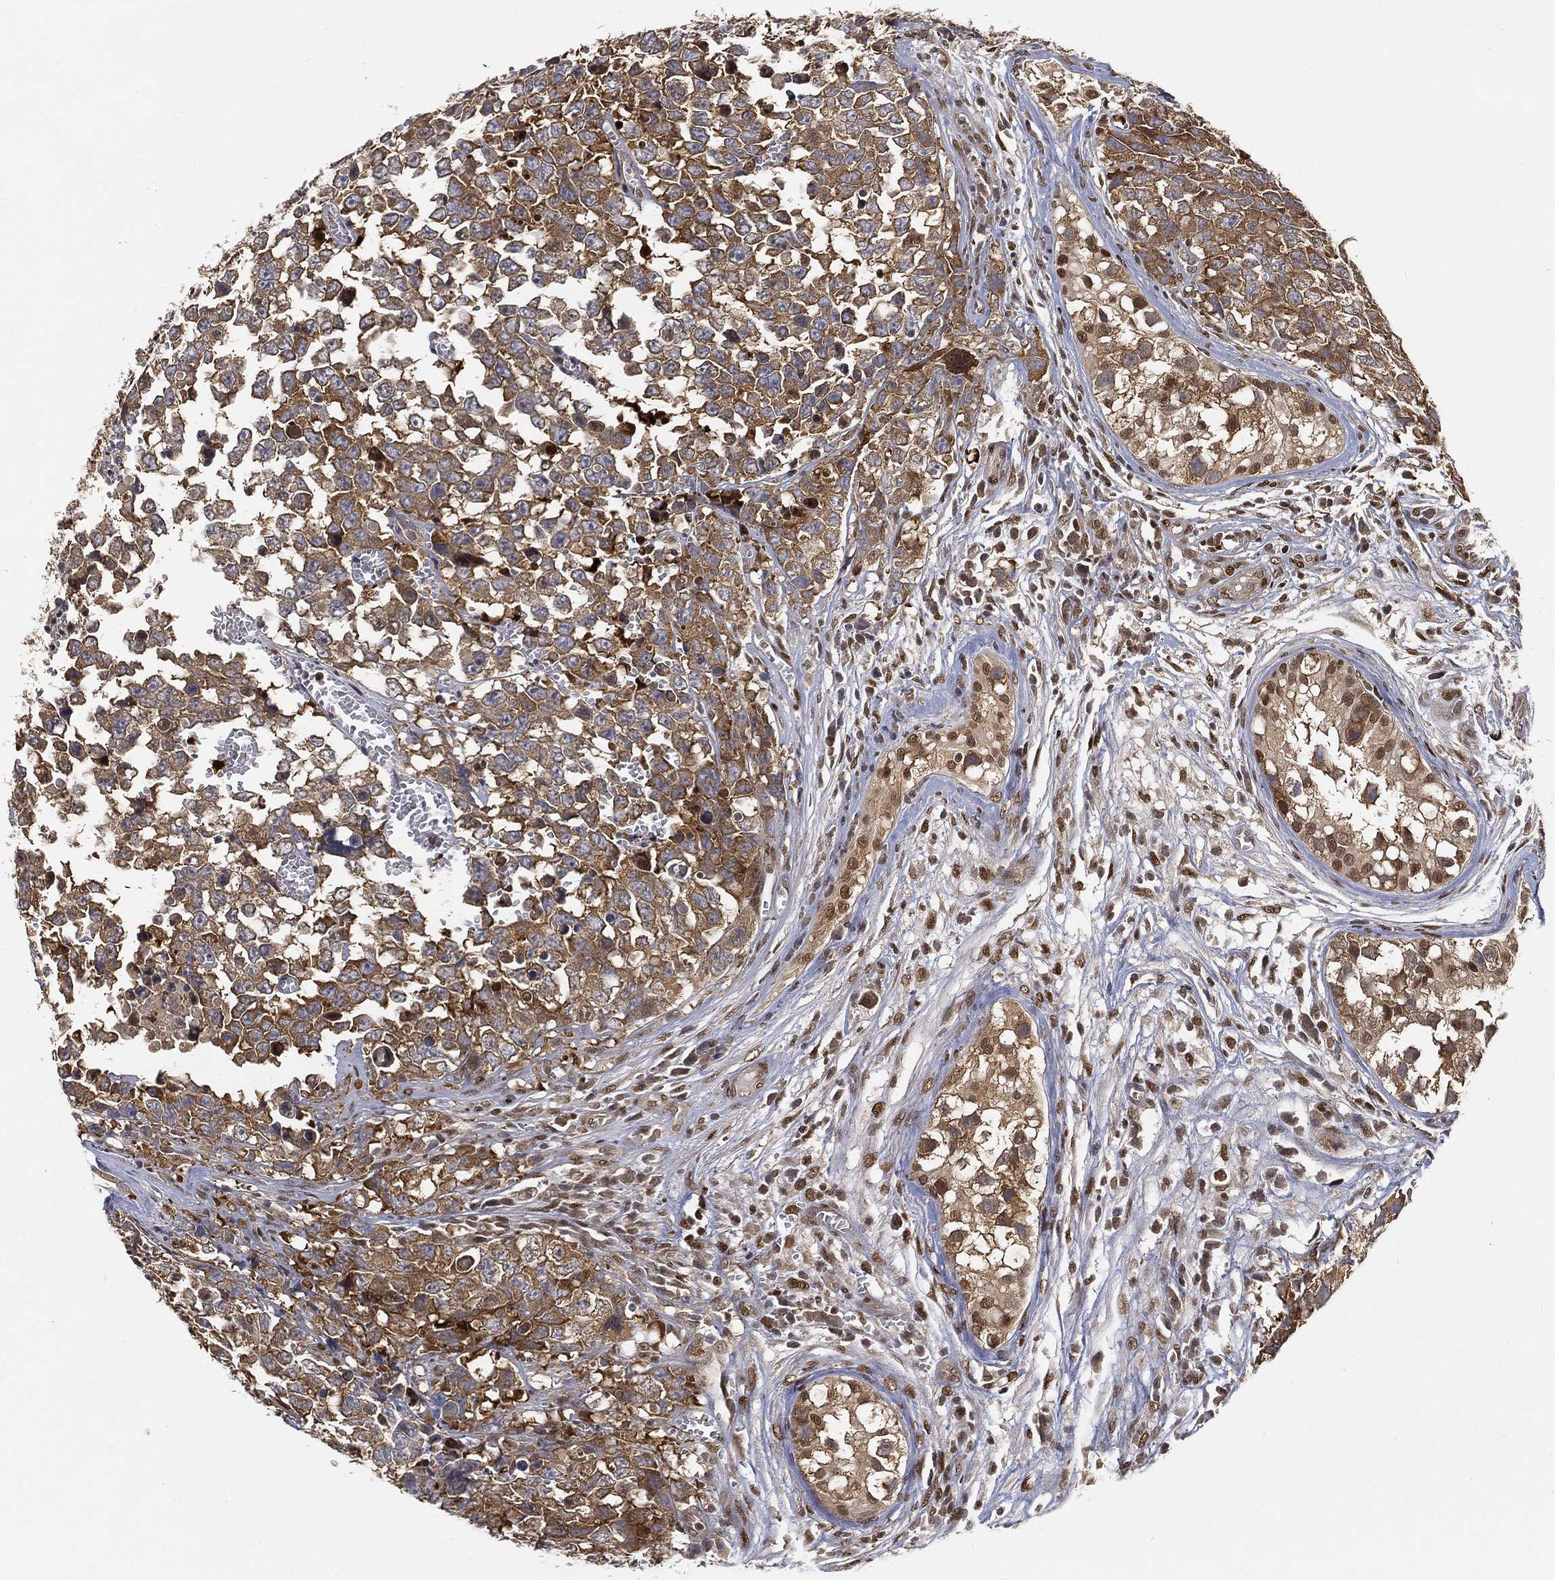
{"staining": {"intensity": "moderate", "quantity": ">75%", "location": "cytoplasmic/membranous"}, "tissue": "testis cancer", "cell_type": "Tumor cells", "image_type": "cancer", "snomed": [{"axis": "morphology", "description": "Carcinoma, Embryonal, NOS"}, {"axis": "topography", "description": "Testis"}], "caption": "A brown stain labels moderate cytoplasmic/membranous positivity of a protein in human testis embryonal carcinoma tumor cells. The protein of interest is shown in brown color, while the nuclei are stained blue.", "gene": "CRTC3", "patient": {"sex": "male", "age": 23}}